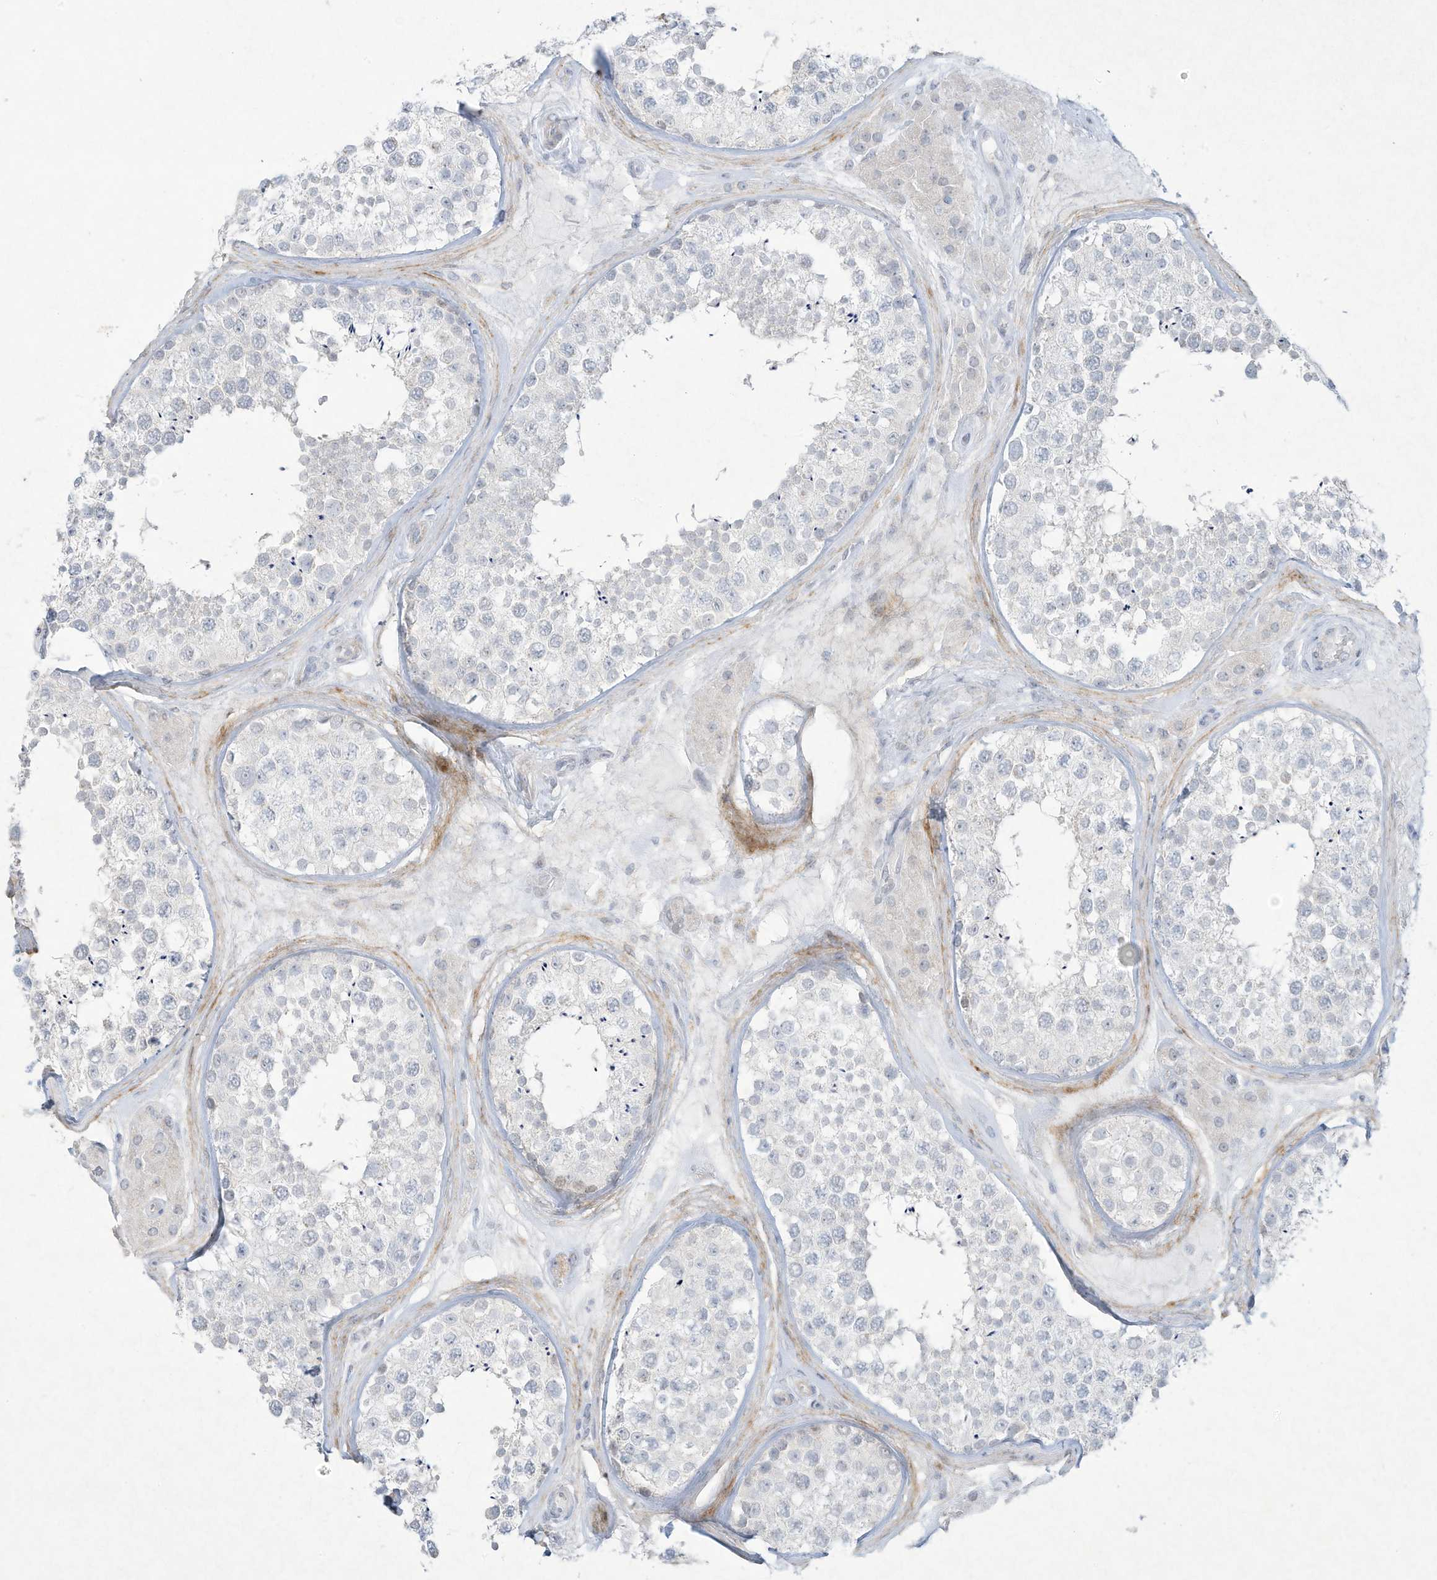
{"staining": {"intensity": "negative", "quantity": "none", "location": "none"}, "tissue": "testis", "cell_type": "Cells in seminiferous ducts", "image_type": "normal", "snomed": [{"axis": "morphology", "description": "Normal tissue, NOS"}, {"axis": "topography", "description": "Testis"}], "caption": "An image of testis stained for a protein displays no brown staining in cells in seminiferous ducts. (DAB (3,3'-diaminobenzidine) immunohistochemistry (IHC), high magnification).", "gene": "PAX6", "patient": {"sex": "male", "age": 46}}